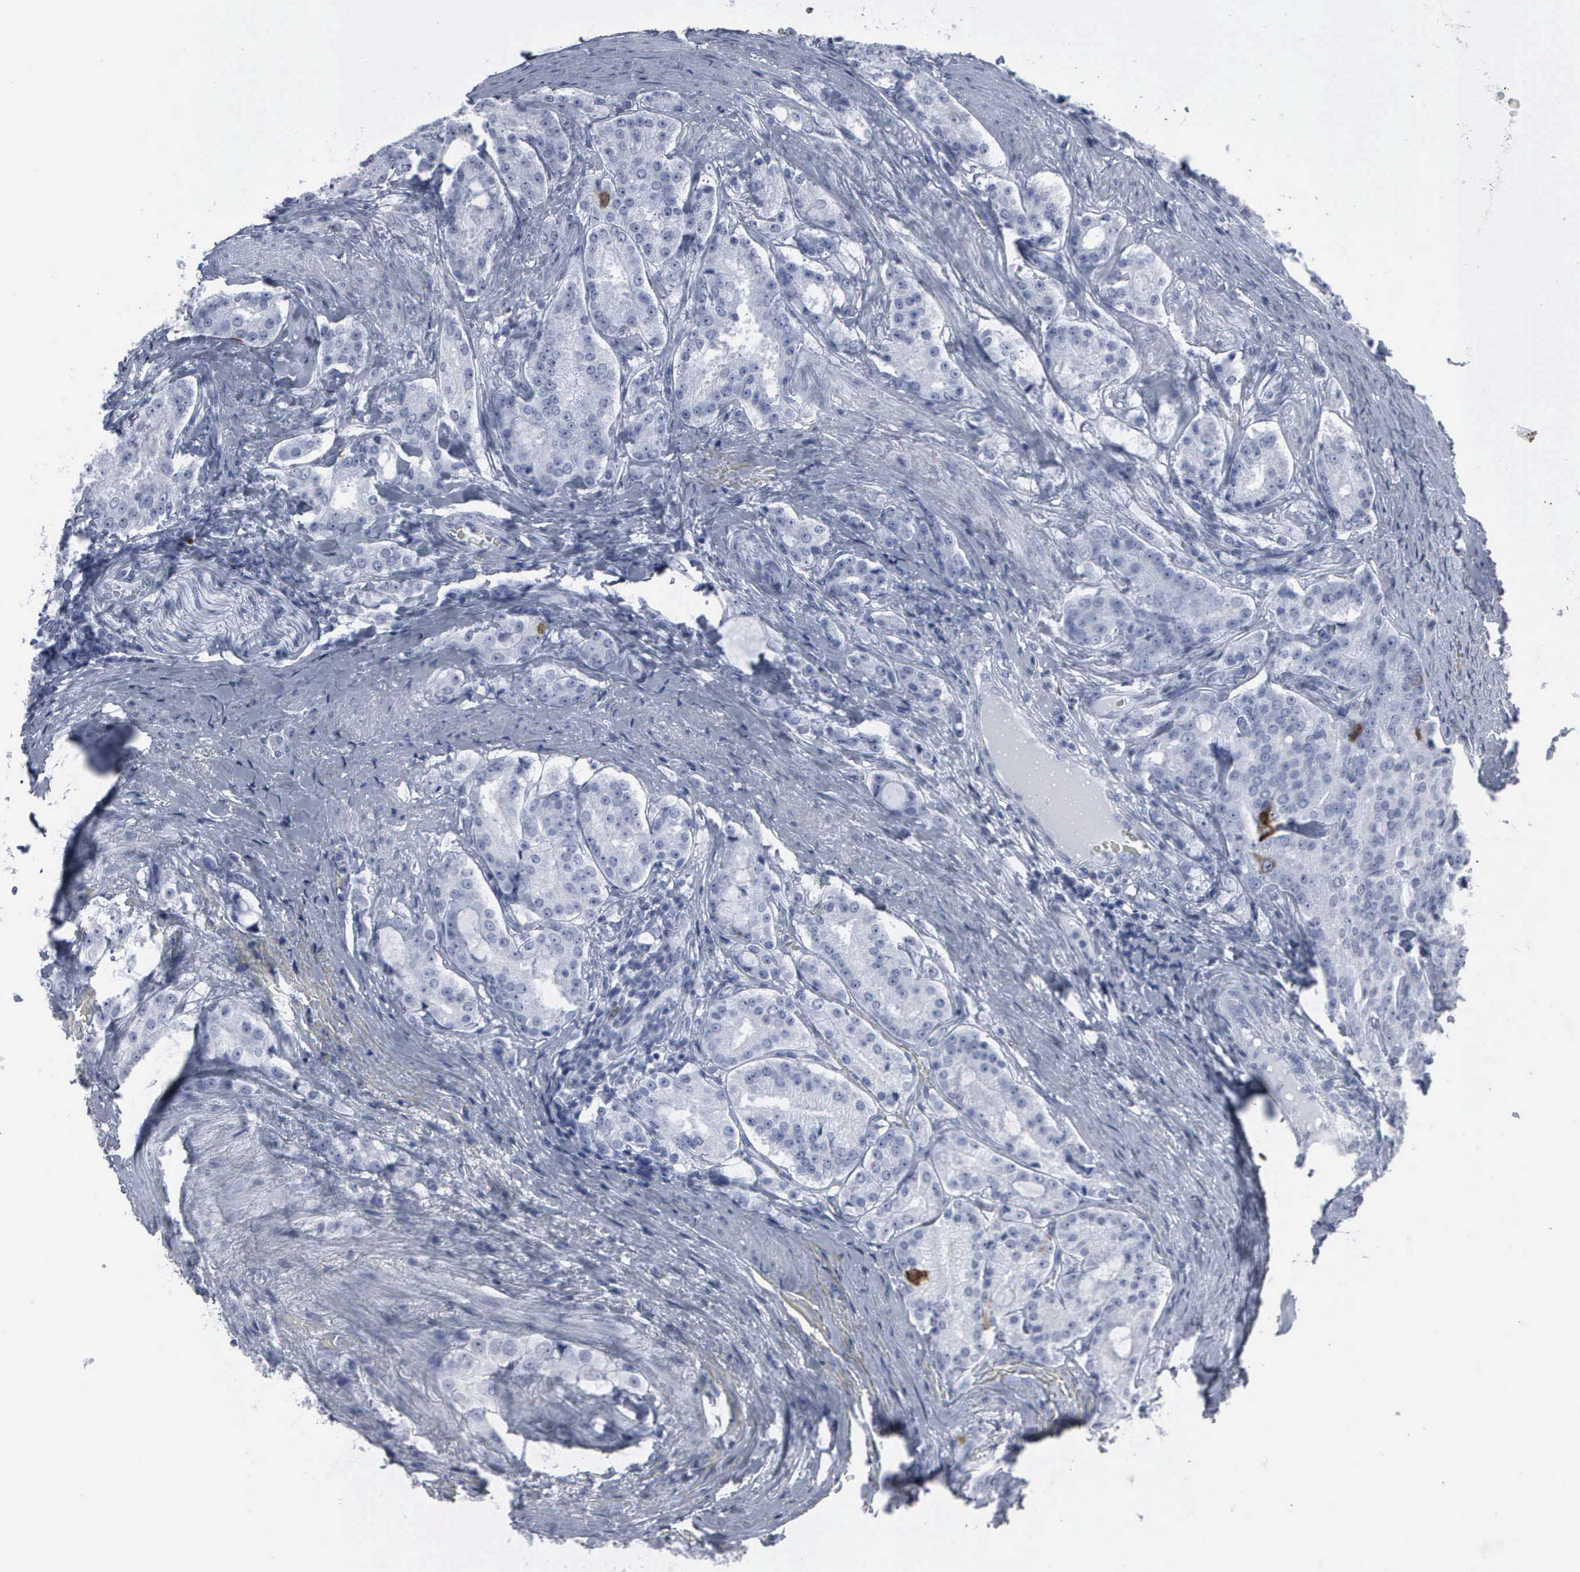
{"staining": {"intensity": "weak", "quantity": "<25%", "location": "cytoplasmic/membranous,nuclear"}, "tissue": "prostate cancer", "cell_type": "Tumor cells", "image_type": "cancer", "snomed": [{"axis": "morphology", "description": "Adenocarcinoma, Medium grade"}, {"axis": "topography", "description": "Prostate"}], "caption": "Protein analysis of prostate cancer (adenocarcinoma (medium-grade)) displays no significant positivity in tumor cells.", "gene": "CCNB1", "patient": {"sex": "male", "age": 72}}